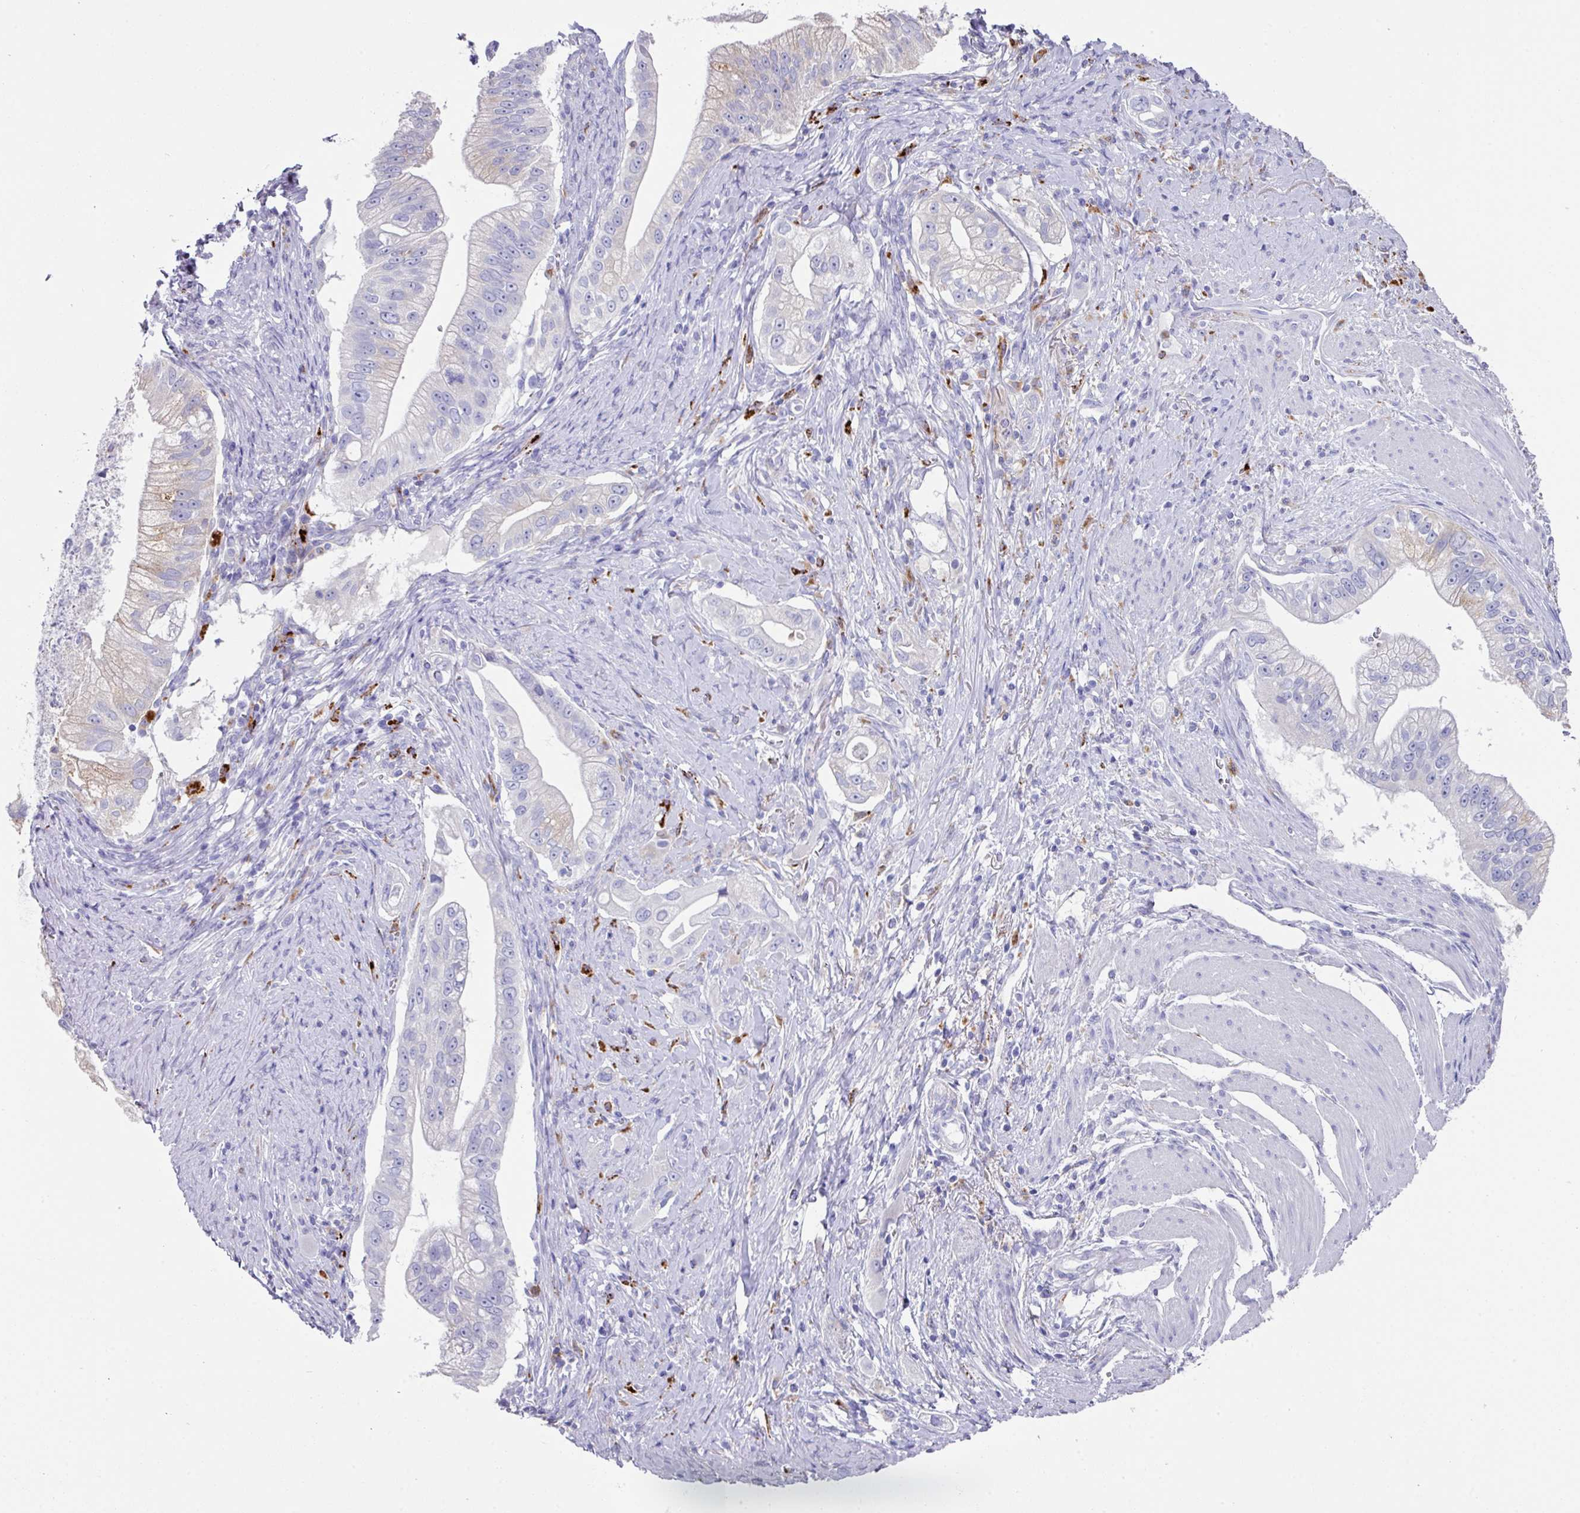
{"staining": {"intensity": "negative", "quantity": "none", "location": "none"}, "tissue": "pancreatic cancer", "cell_type": "Tumor cells", "image_type": "cancer", "snomed": [{"axis": "morphology", "description": "Adenocarcinoma, NOS"}, {"axis": "topography", "description": "Pancreas"}], "caption": "High magnification brightfield microscopy of adenocarcinoma (pancreatic) stained with DAB (3,3'-diaminobenzidine) (brown) and counterstained with hematoxylin (blue): tumor cells show no significant expression.", "gene": "CPVL", "patient": {"sex": "male", "age": 70}}